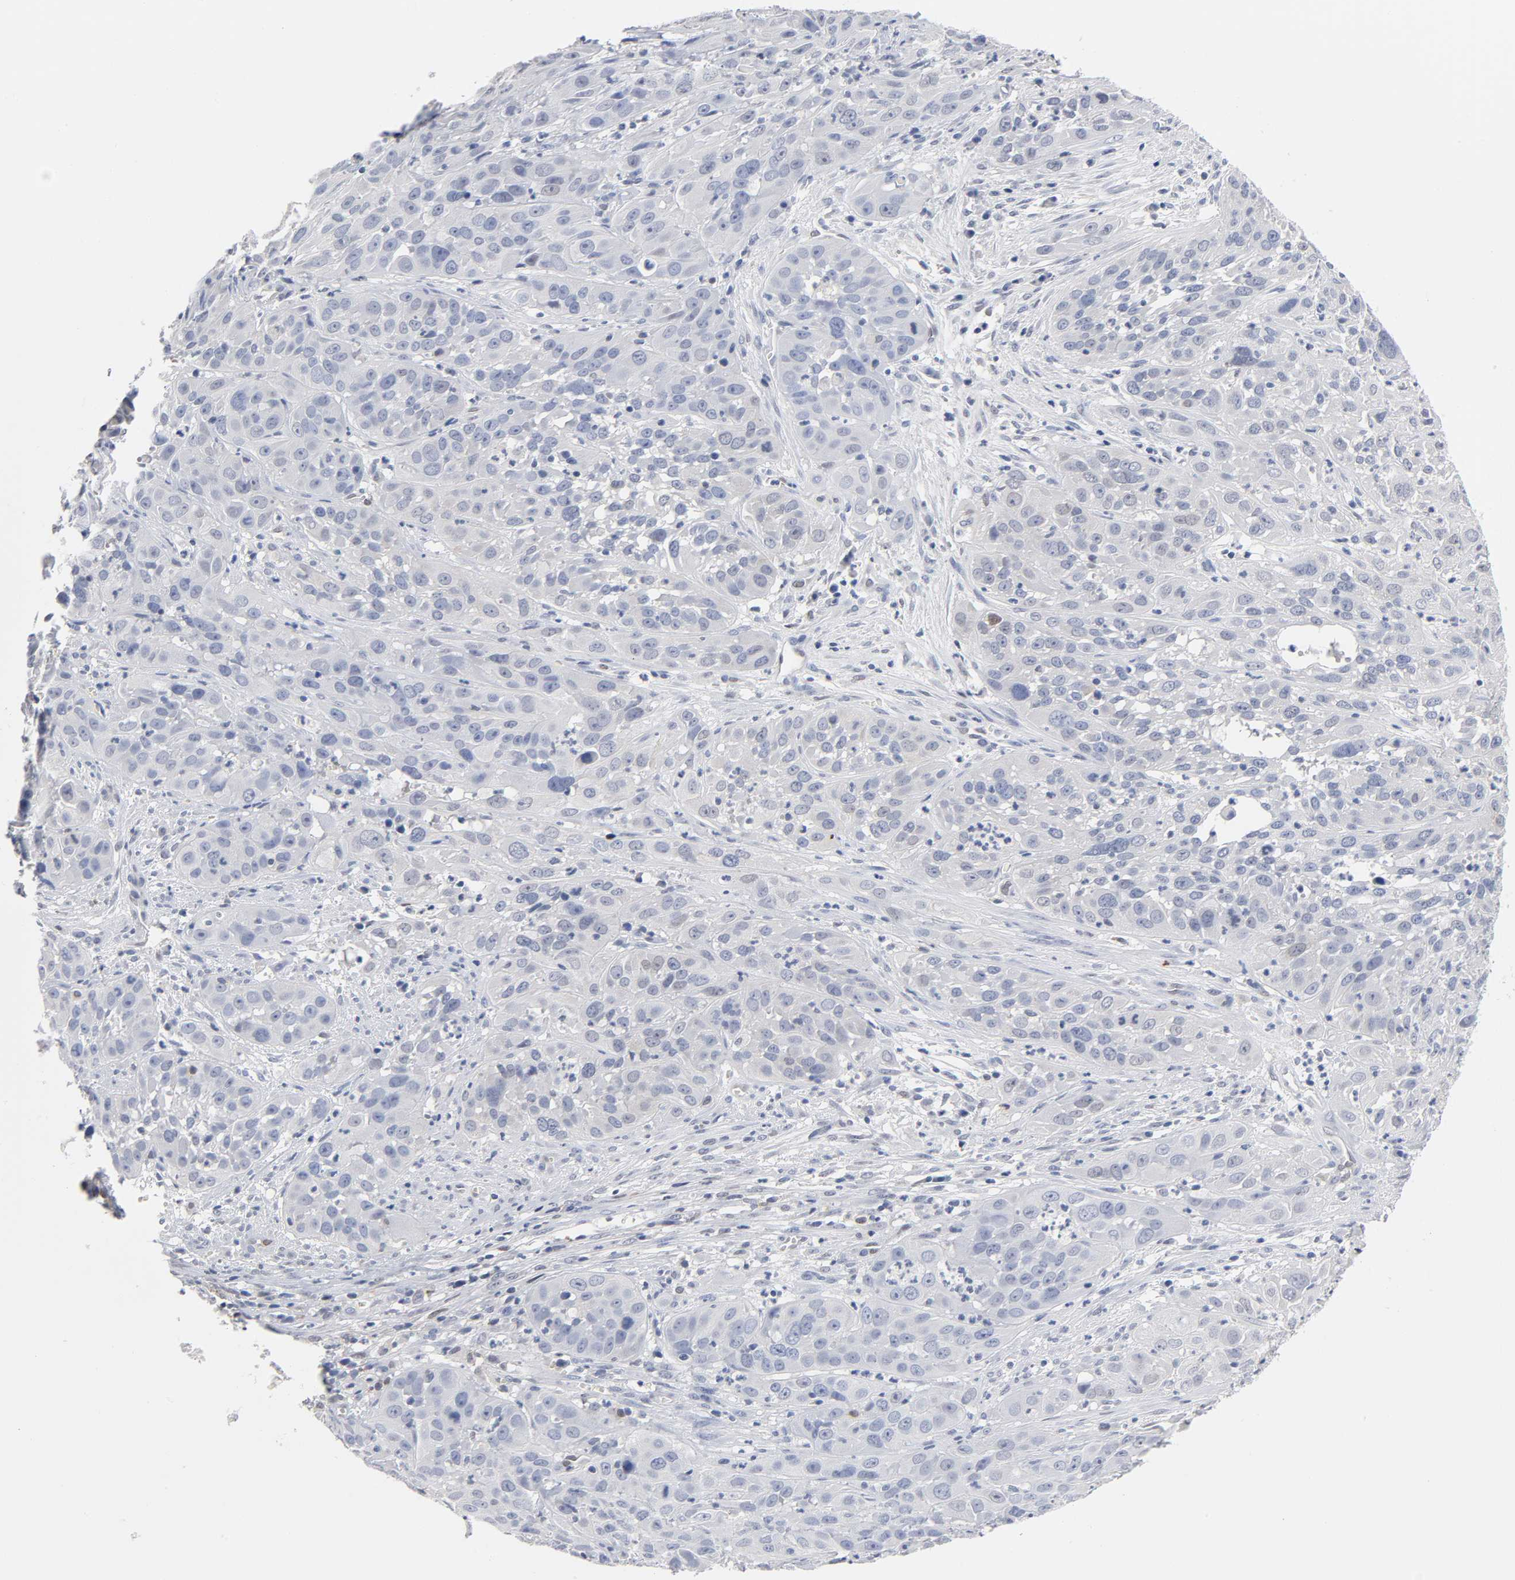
{"staining": {"intensity": "negative", "quantity": "none", "location": "none"}, "tissue": "cervical cancer", "cell_type": "Tumor cells", "image_type": "cancer", "snomed": [{"axis": "morphology", "description": "Squamous cell carcinoma, NOS"}, {"axis": "topography", "description": "Cervix"}], "caption": "Immunohistochemistry of squamous cell carcinoma (cervical) exhibits no positivity in tumor cells.", "gene": "NFATC1", "patient": {"sex": "female", "age": 32}}